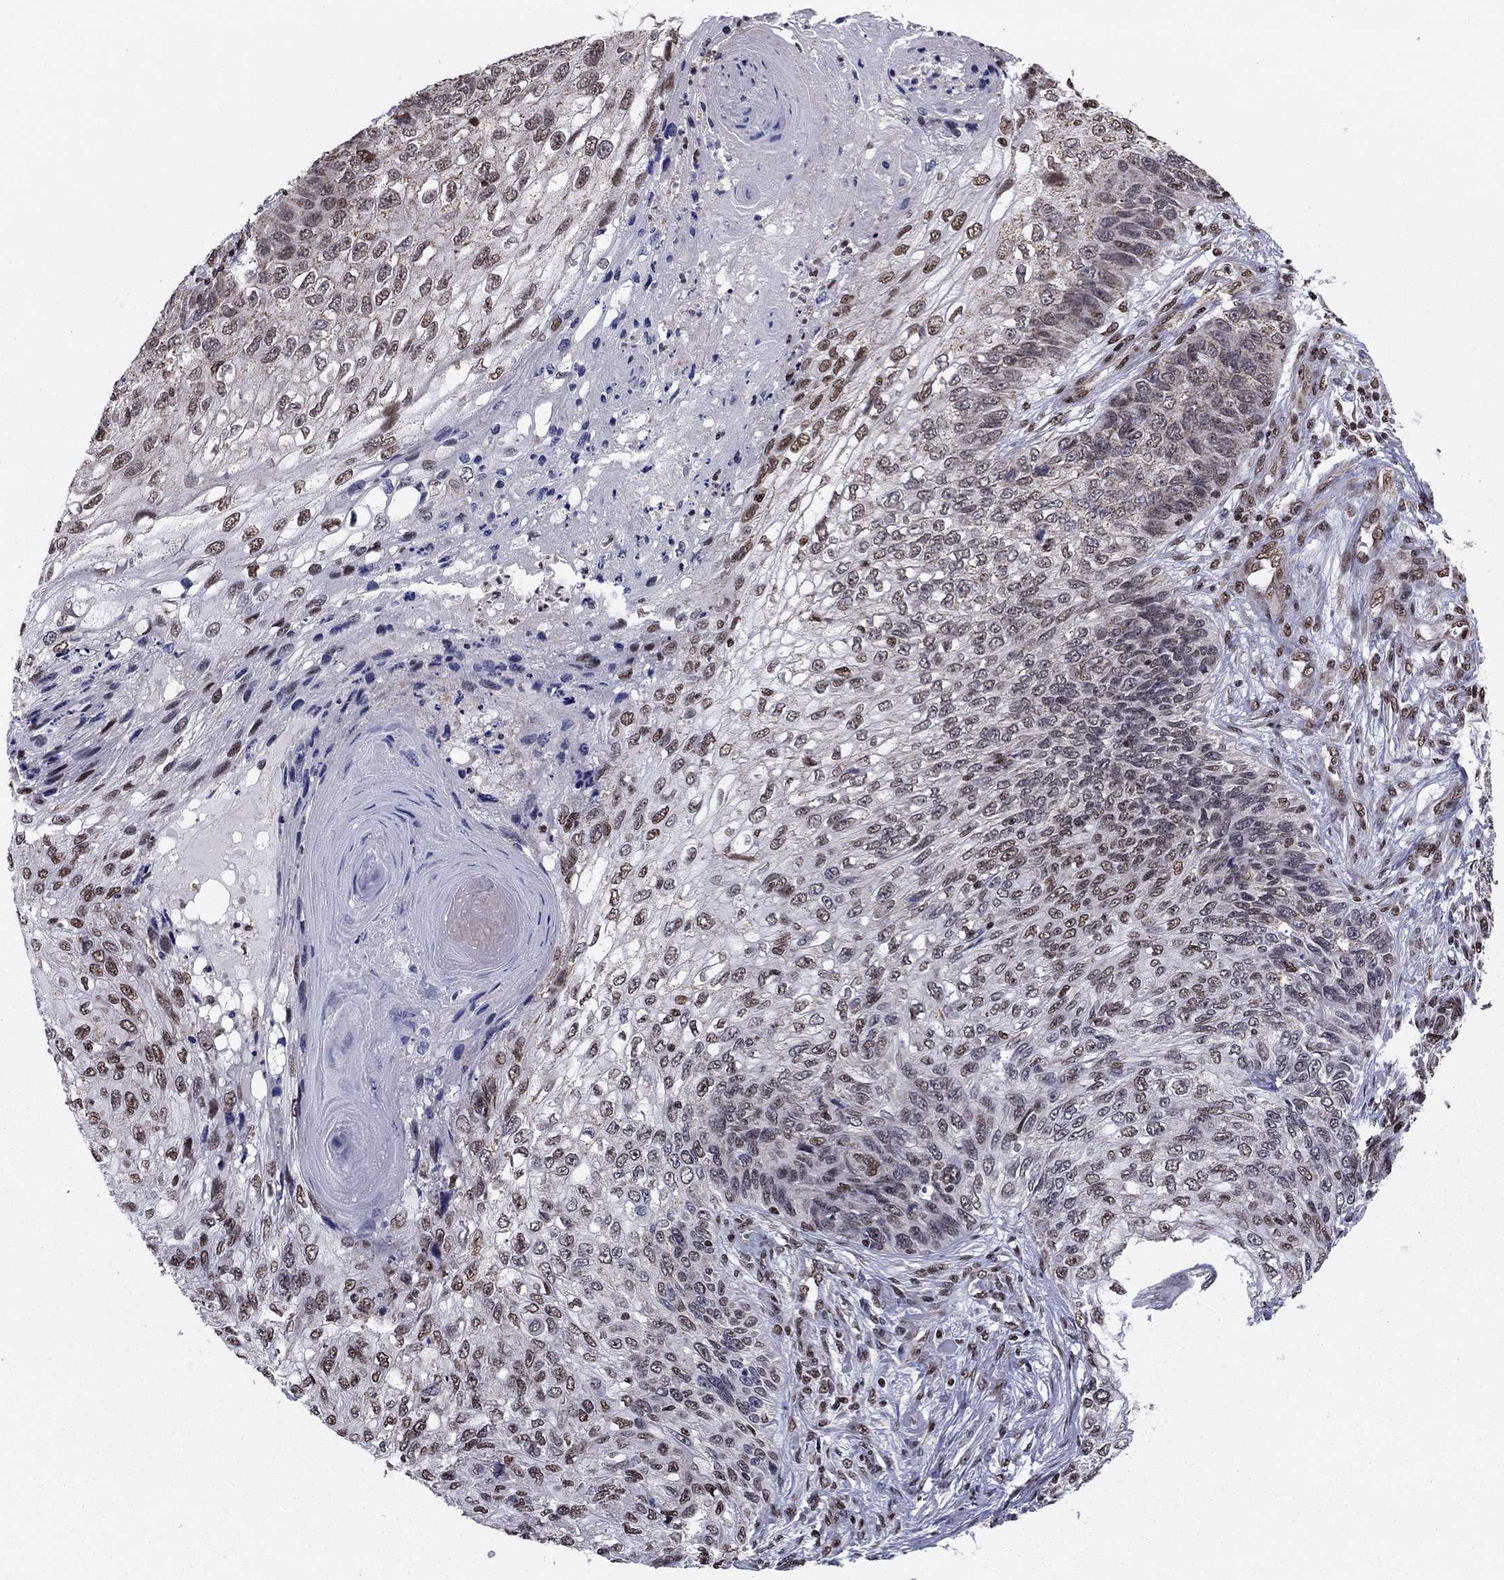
{"staining": {"intensity": "moderate", "quantity": "<25%", "location": "nuclear"}, "tissue": "skin cancer", "cell_type": "Tumor cells", "image_type": "cancer", "snomed": [{"axis": "morphology", "description": "Squamous cell carcinoma, NOS"}, {"axis": "topography", "description": "Skin"}], "caption": "DAB (3,3'-diaminobenzidine) immunohistochemical staining of human skin cancer (squamous cell carcinoma) reveals moderate nuclear protein positivity in approximately <25% of tumor cells.", "gene": "N4BP2", "patient": {"sex": "male", "age": 92}}